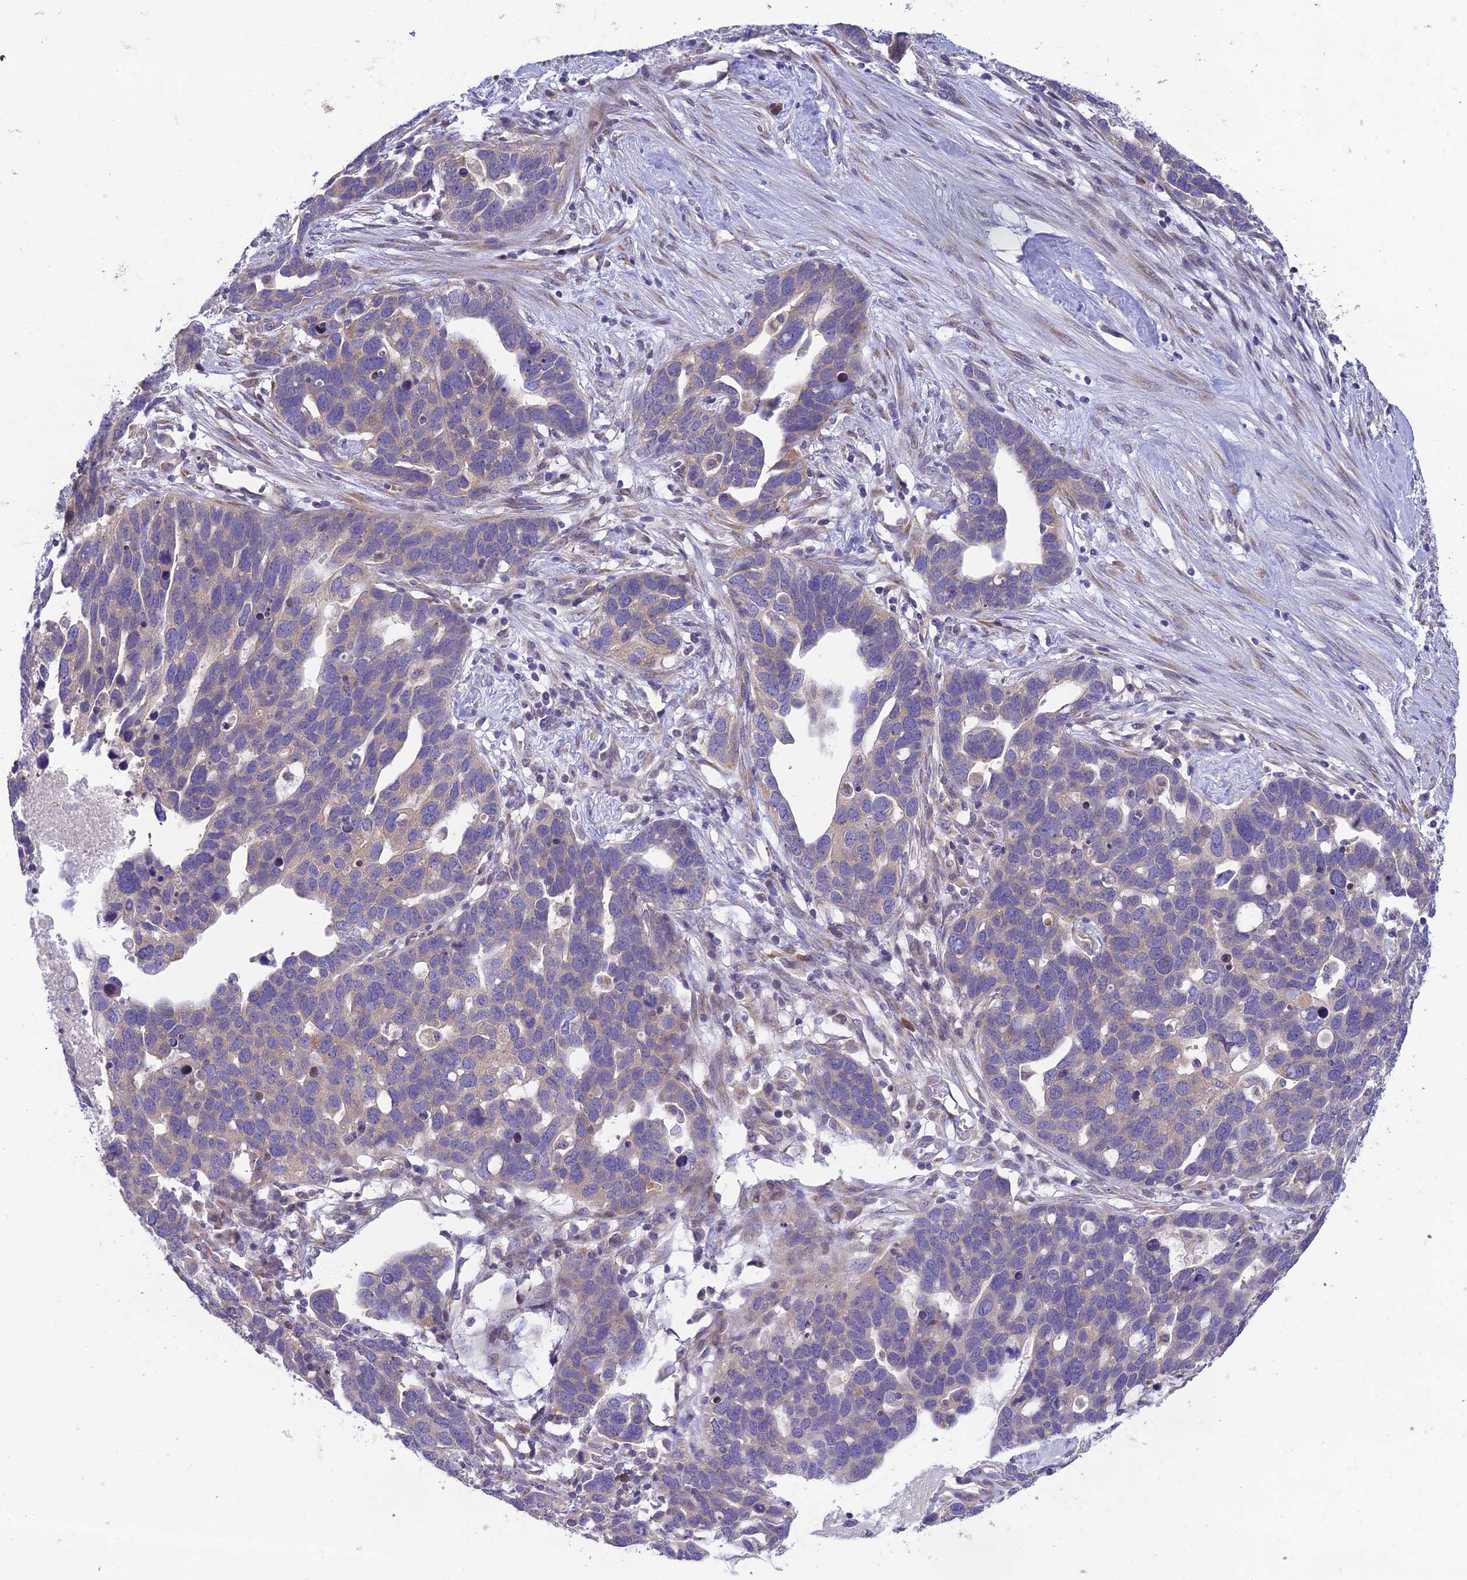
{"staining": {"intensity": "weak", "quantity": "<25%", "location": "cytoplasmic/membranous"}, "tissue": "ovarian cancer", "cell_type": "Tumor cells", "image_type": "cancer", "snomed": [{"axis": "morphology", "description": "Cystadenocarcinoma, serous, NOS"}, {"axis": "topography", "description": "Ovary"}], "caption": "Protein analysis of ovarian serous cystadenocarcinoma reveals no significant expression in tumor cells.", "gene": "CLCN7", "patient": {"sex": "female", "age": 54}}